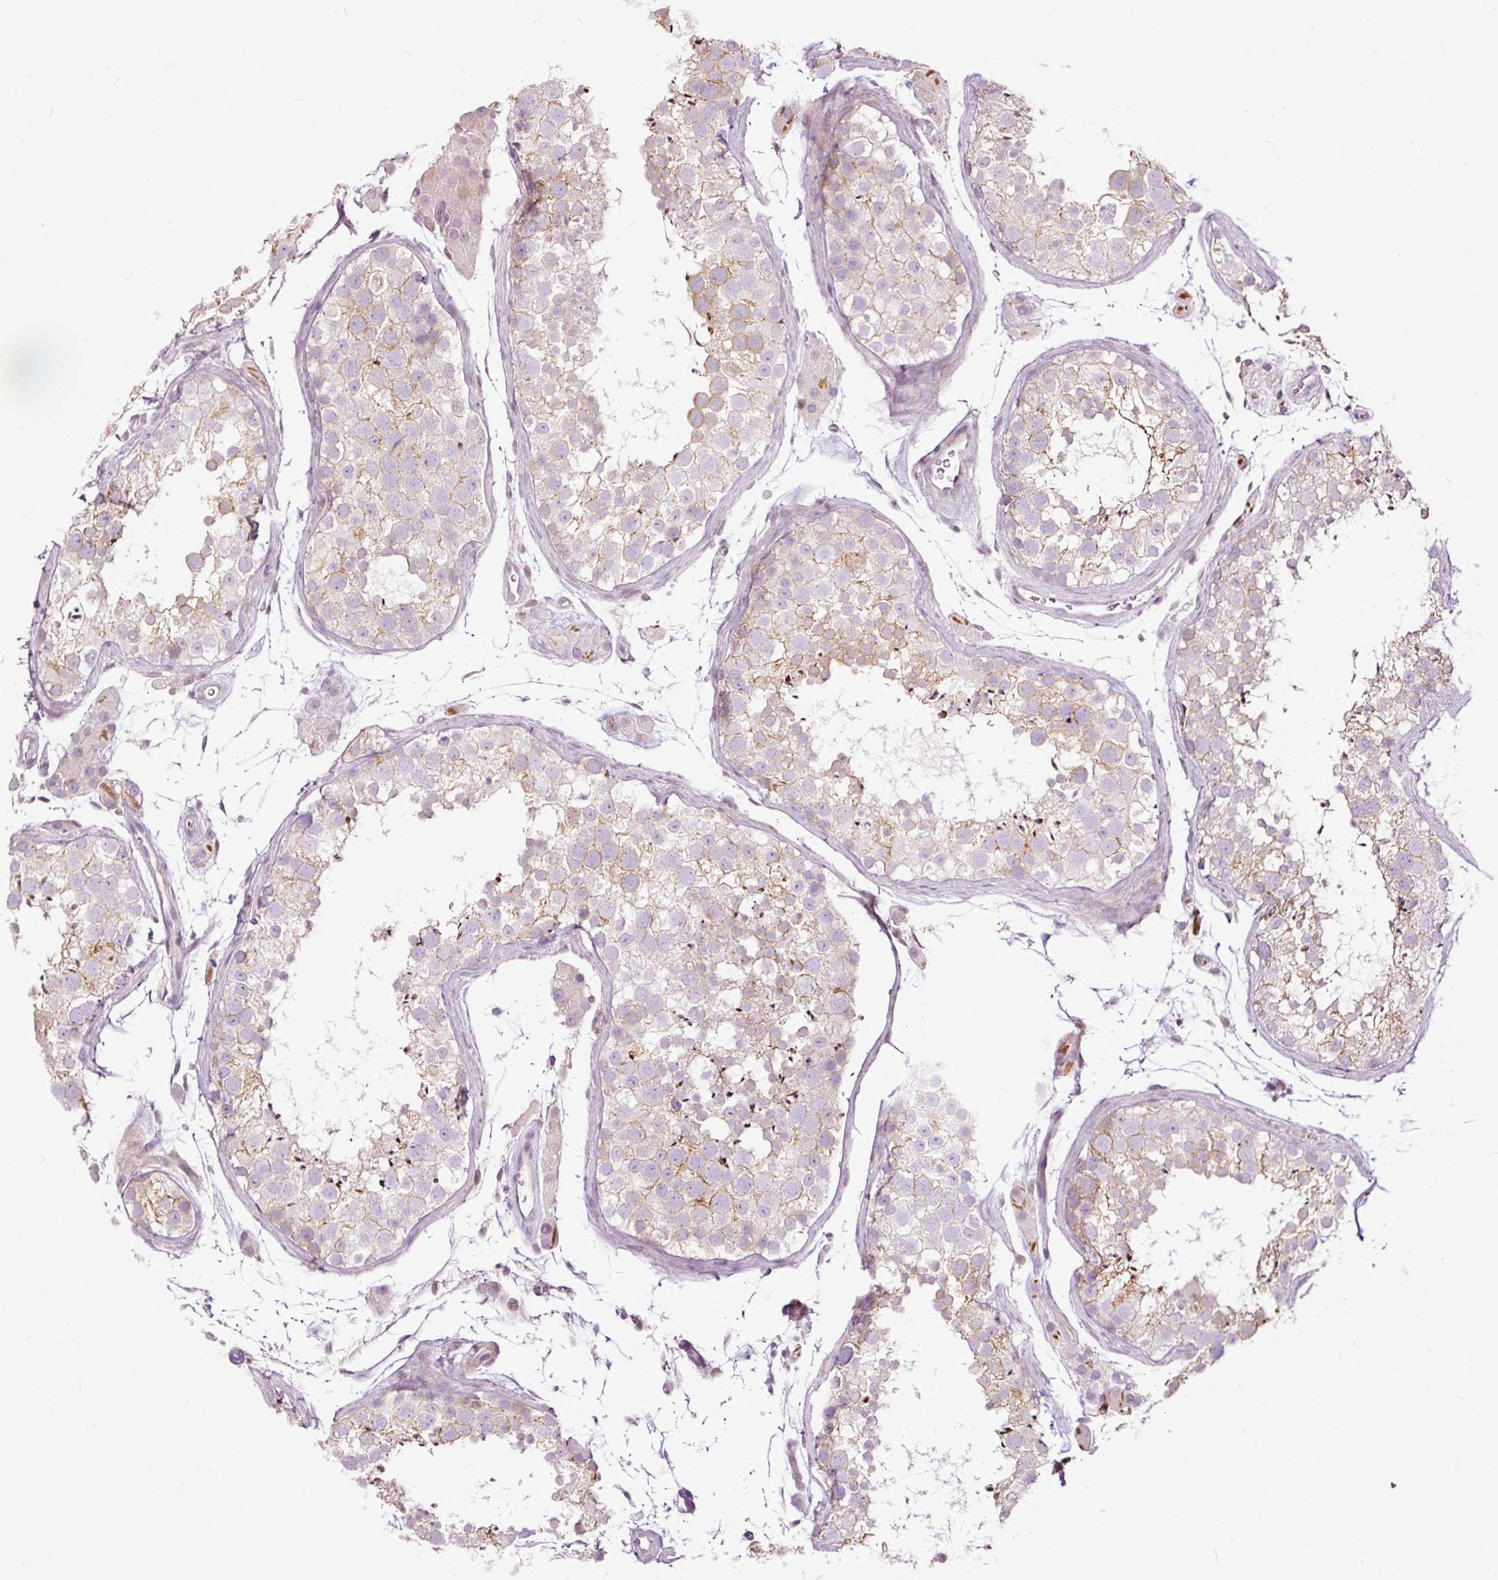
{"staining": {"intensity": "moderate", "quantity": "<25%", "location": "cytoplasmic/membranous"}, "tissue": "testis", "cell_type": "Cells in seminiferous ducts", "image_type": "normal", "snomed": [{"axis": "morphology", "description": "Normal tissue, NOS"}, {"axis": "topography", "description": "Testis"}], "caption": "Unremarkable testis was stained to show a protein in brown. There is low levels of moderate cytoplasmic/membranous positivity in approximately <25% of cells in seminiferous ducts.", "gene": "FCRL4", "patient": {"sex": "male", "age": 41}}